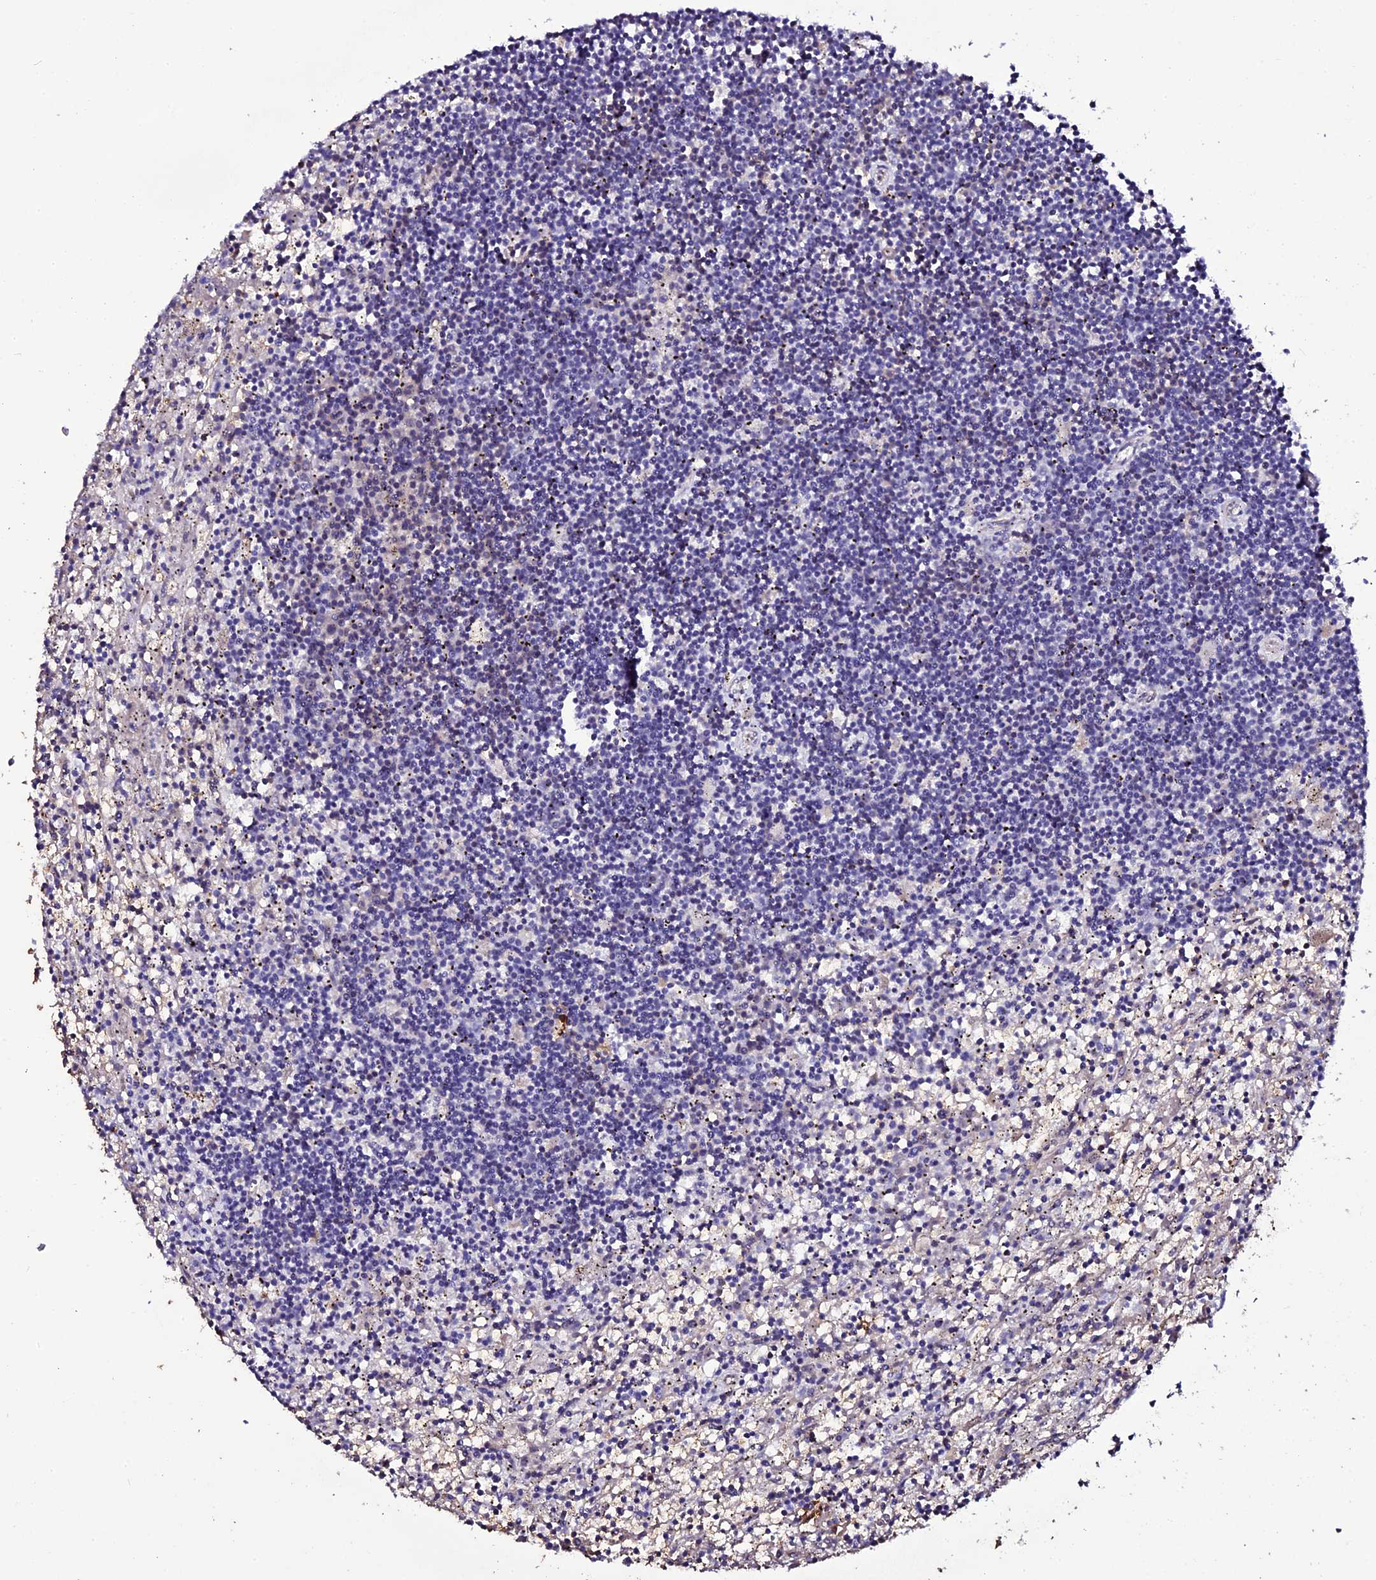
{"staining": {"intensity": "negative", "quantity": "none", "location": "none"}, "tissue": "lymphoma", "cell_type": "Tumor cells", "image_type": "cancer", "snomed": [{"axis": "morphology", "description": "Malignant lymphoma, non-Hodgkin's type, Low grade"}, {"axis": "topography", "description": "Spleen"}], "caption": "Image shows no significant protein positivity in tumor cells of malignant lymphoma, non-Hodgkin's type (low-grade).", "gene": "MEX3C", "patient": {"sex": "male", "age": 76}}